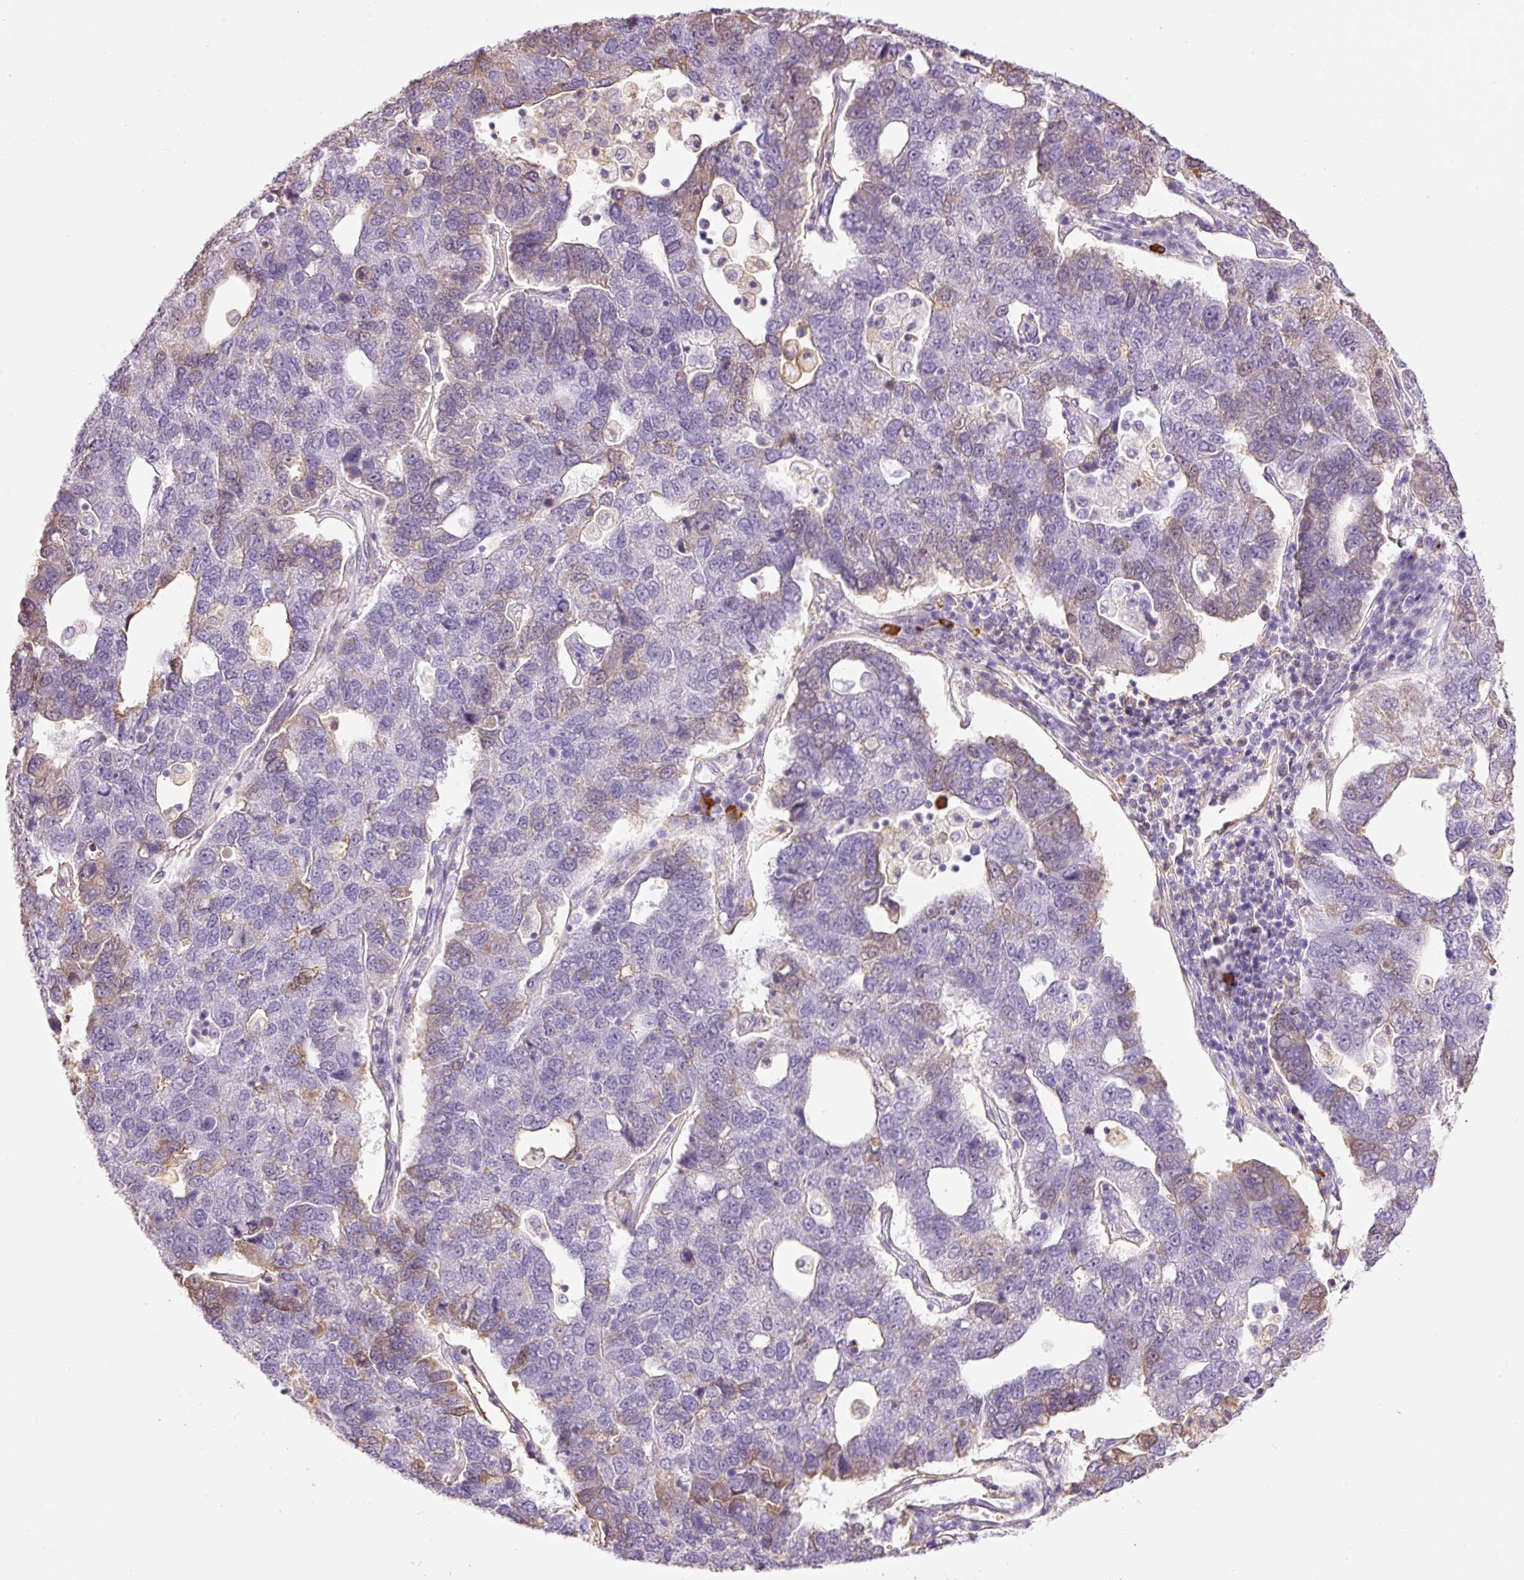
{"staining": {"intensity": "moderate", "quantity": "<25%", "location": "cytoplasmic/membranous"}, "tissue": "pancreatic cancer", "cell_type": "Tumor cells", "image_type": "cancer", "snomed": [{"axis": "morphology", "description": "Adenocarcinoma, NOS"}, {"axis": "topography", "description": "Pancreas"}], "caption": "Protein staining of pancreatic cancer (adenocarcinoma) tissue exhibits moderate cytoplasmic/membranous positivity in approximately <25% of tumor cells.", "gene": "PRPF38B", "patient": {"sex": "female", "age": 61}}